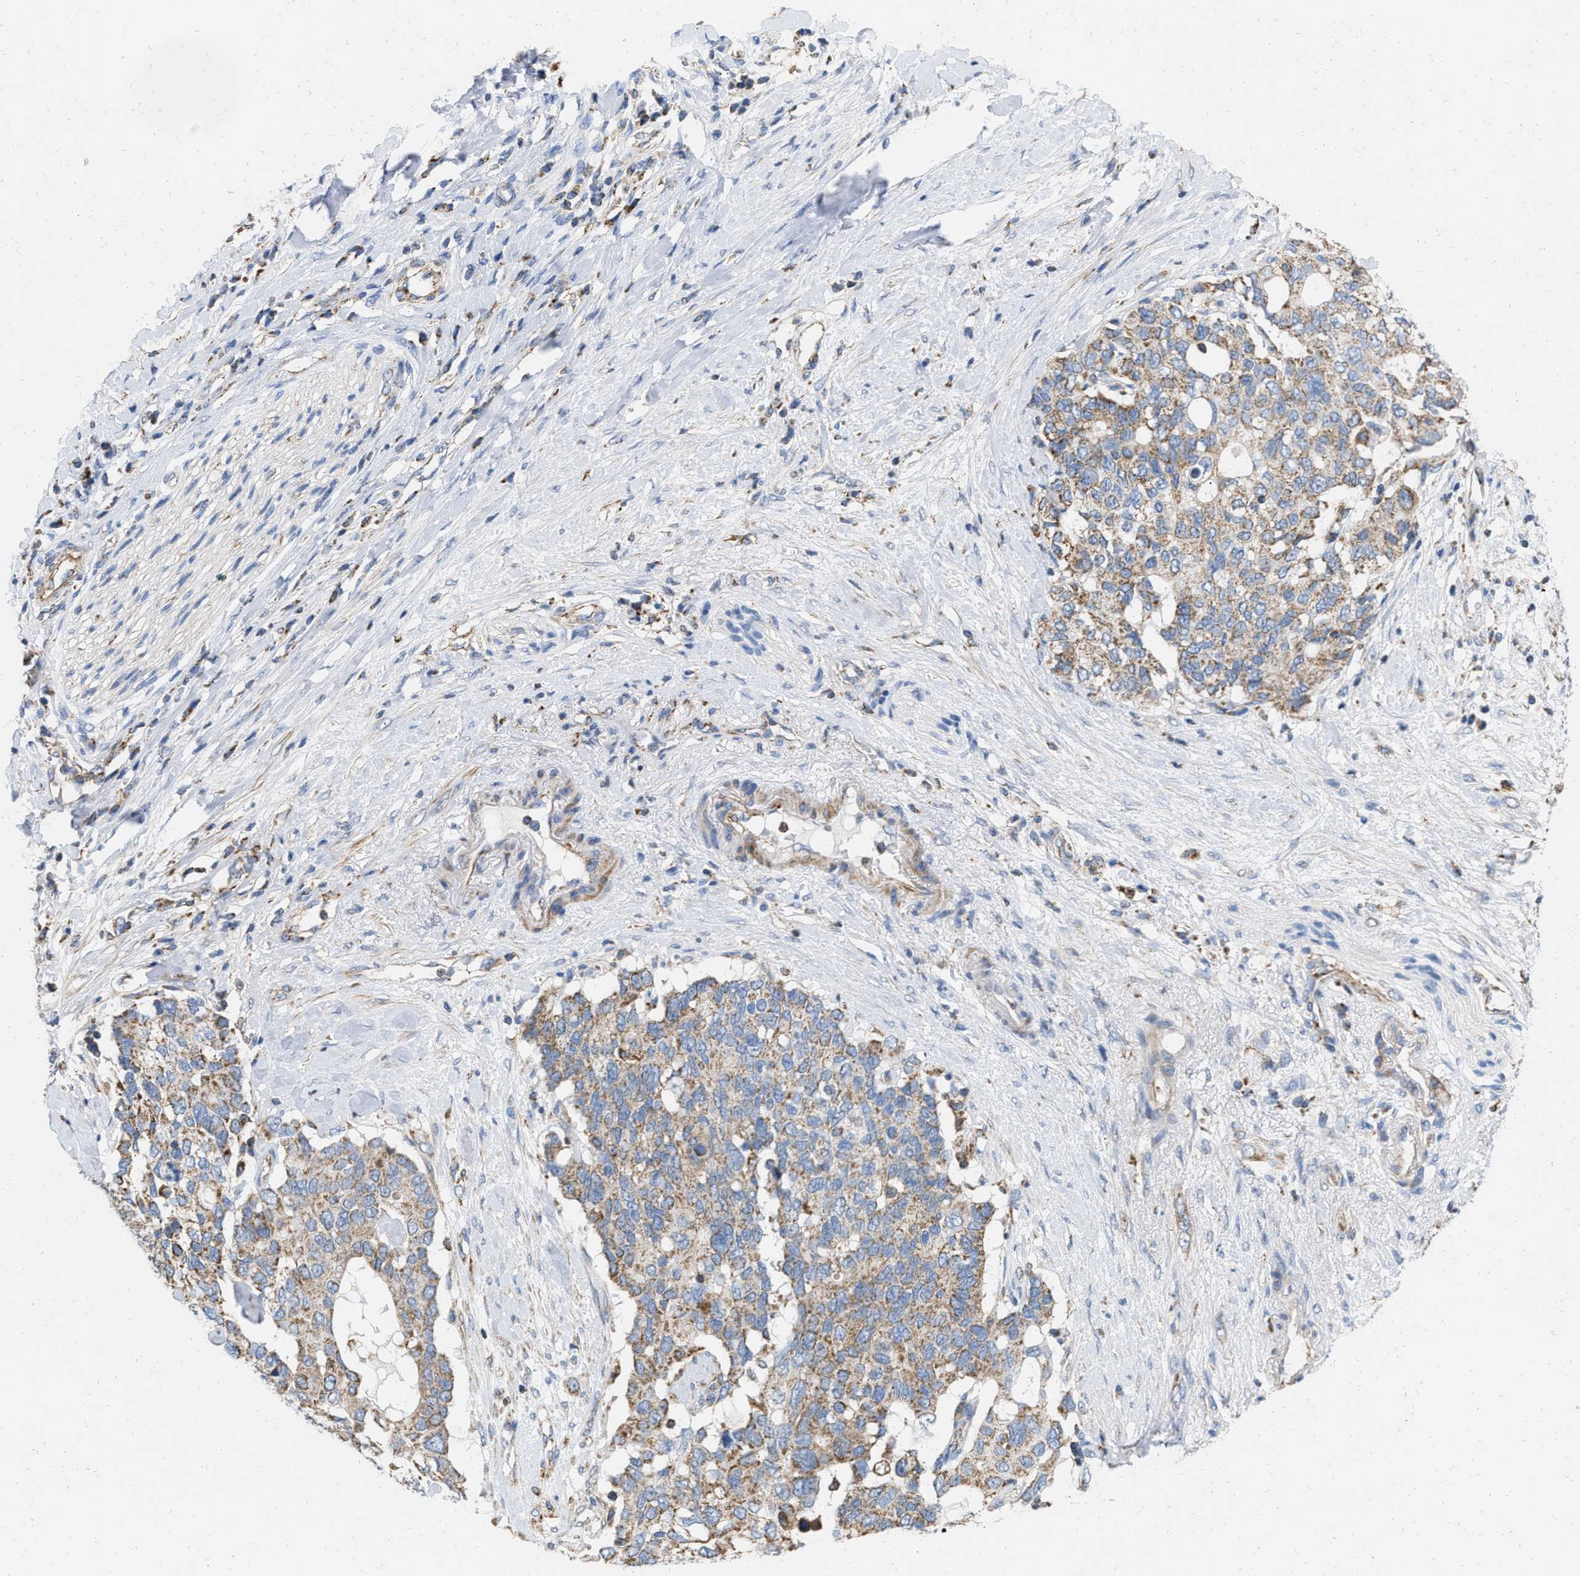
{"staining": {"intensity": "moderate", "quantity": ">75%", "location": "cytoplasmic/membranous"}, "tissue": "pancreatic cancer", "cell_type": "Tumor cells", "image_type": "cancer", "snomed": [{"axis": "morphology", "description": "Adenocarcinoma, NOS"}, {"axis": "topography", "description": "Pancreas"}], "caption": "This micrograph demonstrates immunohistochemistry (IHC) staining of human pancreatic cancer (adenocarcinoma), with medium moderate cytoplasmic/membranous expression in approximately >75% of tumor cells.", "gene": "GRB10", "patient": {"sex": "female", "age": 56}}